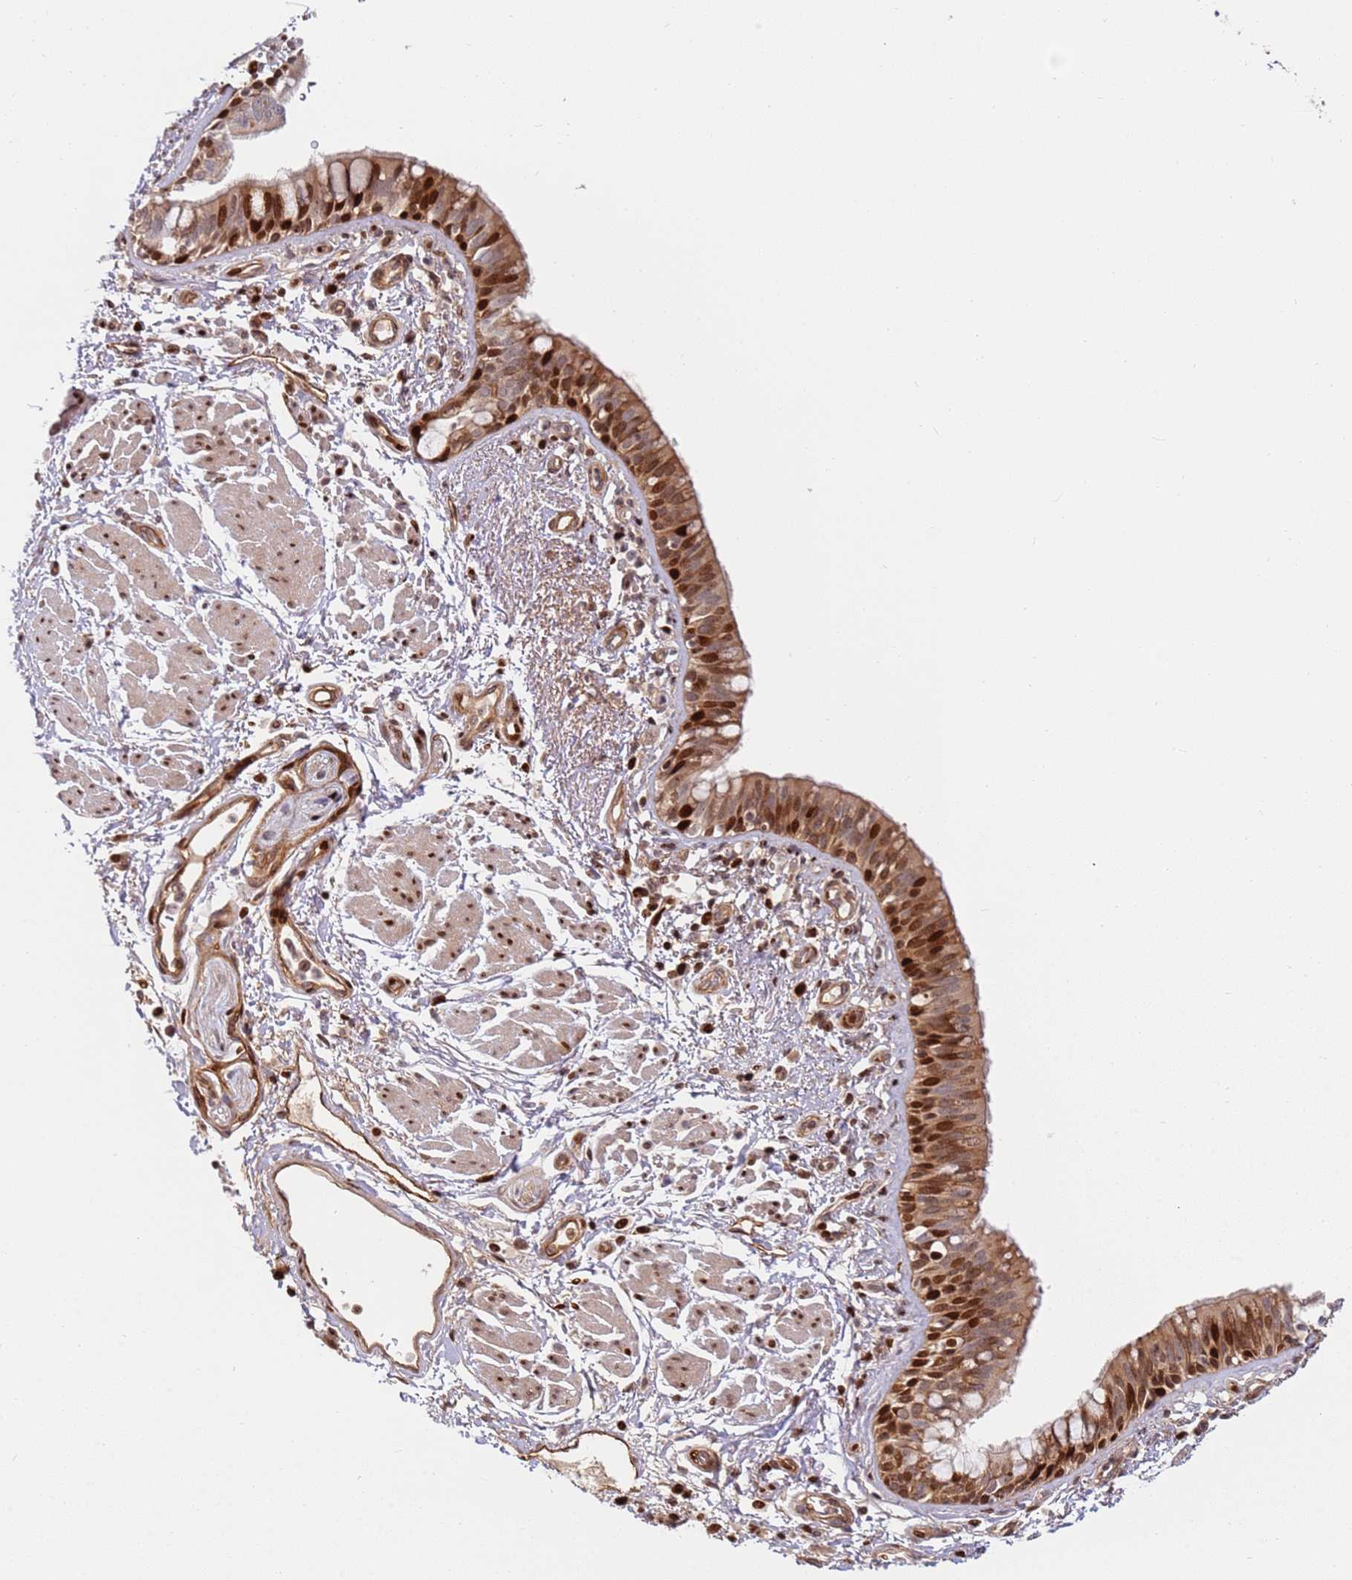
{"staining": {"intensity": "strong", "quantity": ">75%", "location": "cytoplasmic/membranous,nuclear"}, "tissue": "bronchus", "cell_type": "Respiratory epithelial cells", "image_type": "normal", "snomed": [{"axis": "morphology", "description": "Normal tissue, NOS"}, {"axis": "morphology", "description": "Neoplasm, uncertain whether benign or malignant"}, {"axis": "topography", "description": "Bronchus"}, {"axis": "topography", "description": "Lung"}], "caption": "Immunohistochemistry (IHC) staining of benign bronchus, which demonstrates high levels of strong cytoplasmic/membranous,nuclear staining in about >75% of respiratory epithelial cells indicating strong cytoplasmic/membranous,nuclear protein positivity. The staining was performed using DAB (brown) for protein detection and nuclei were counterstained in hematoxylin (blue).", "gene": "TMEM233", "patient": {"sex": "male", "age": 55}}